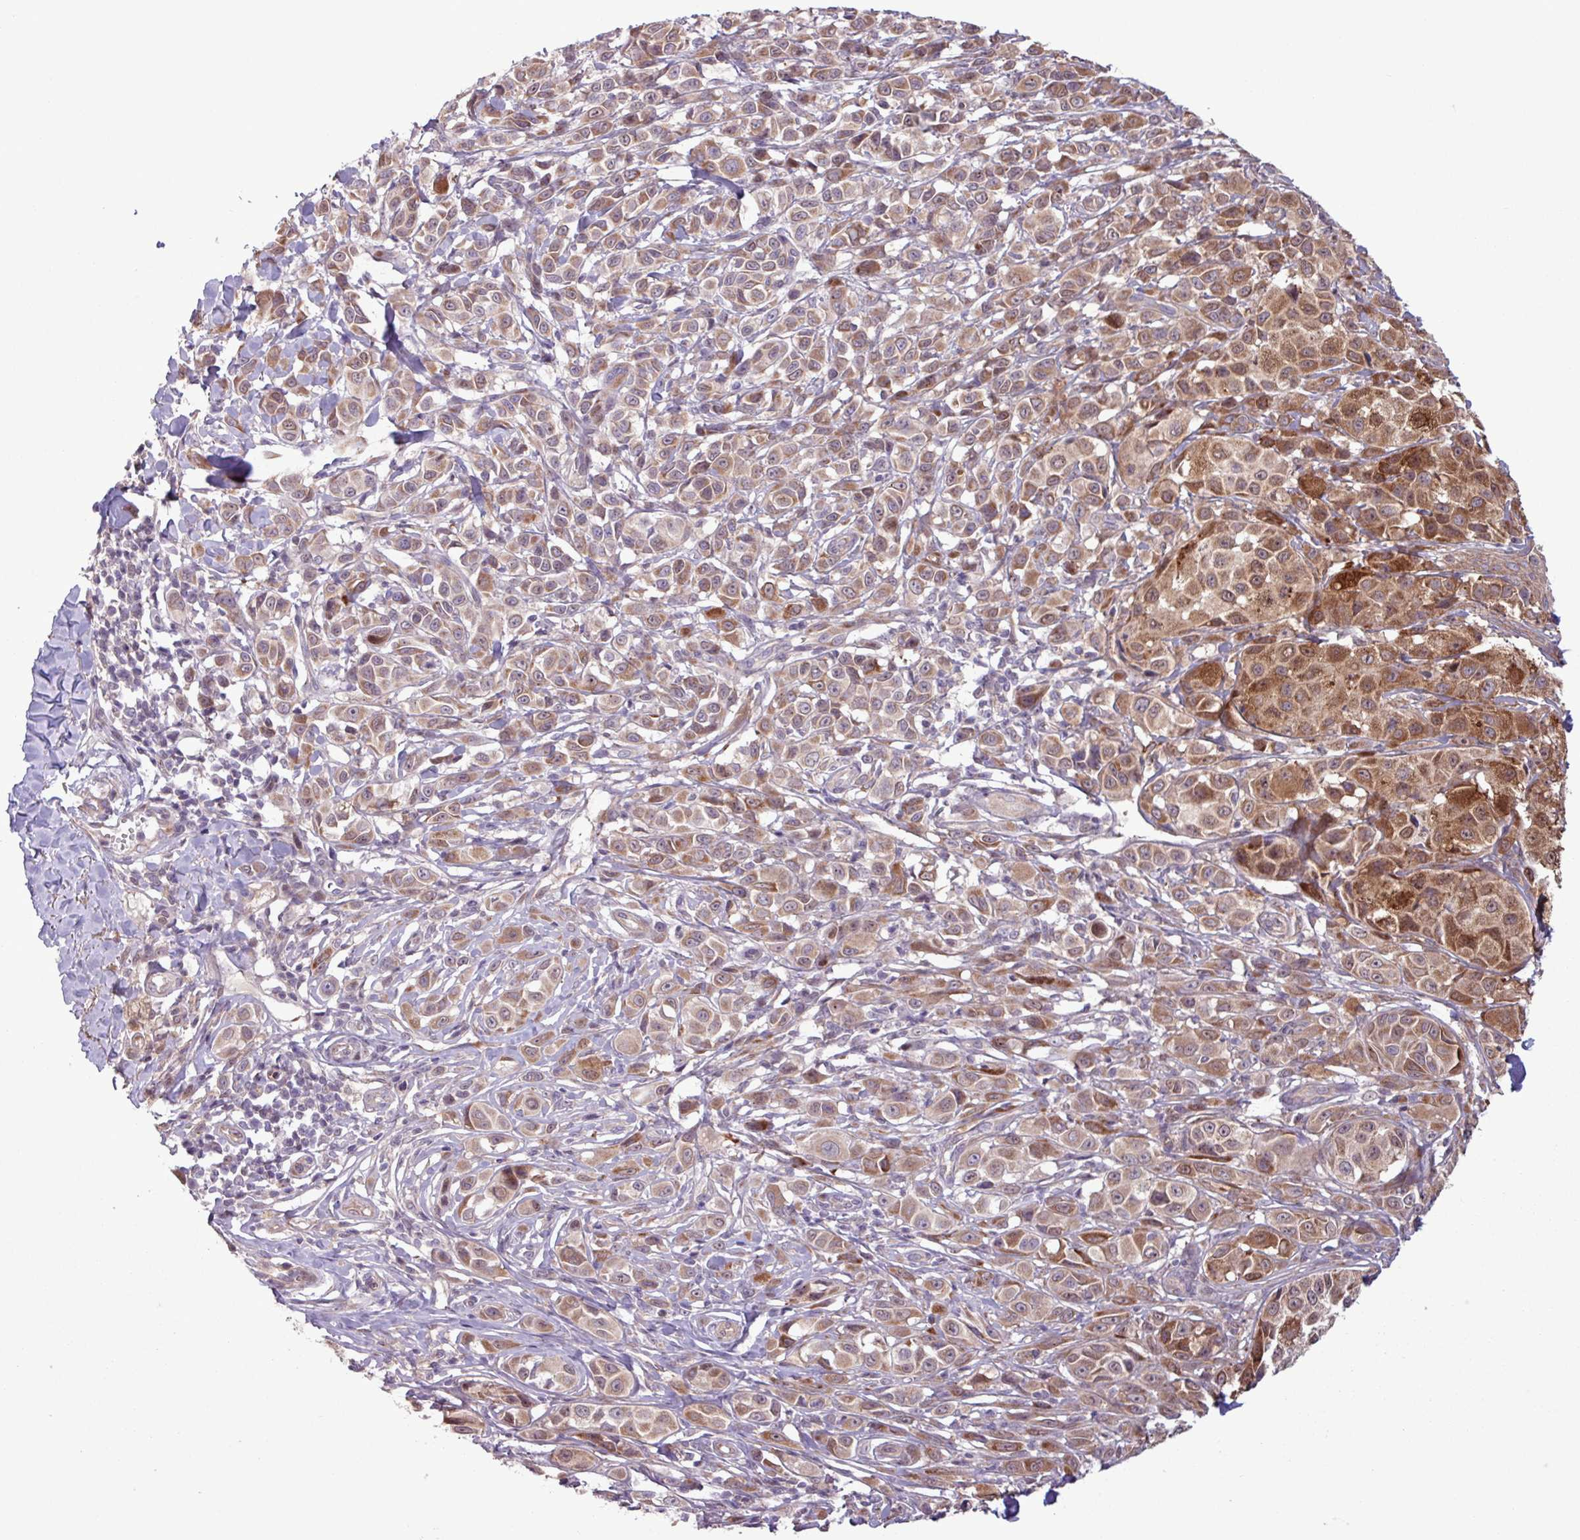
{"staining": {"intensity": "moderate", "quantity": ">75%", "location": "cytoplasmic/membranous,nuclear"}, "tissue": "melanoma", "cell_type": "Tumor cells", "image_type": "cancer", "snomed": [{"axis": "morphology", "description": "Malignant melanoma, NOS"}, {"axis": "topography", "description": "Skin"}], "caption": "Tumor cells exhibit medium levels of moderate cytoplasmic/membranous and nuclear staining in about >75% of cells in human malignant melanoma.", "gene": "PDPR", "patient": {"sex": "male", "age": 39}}